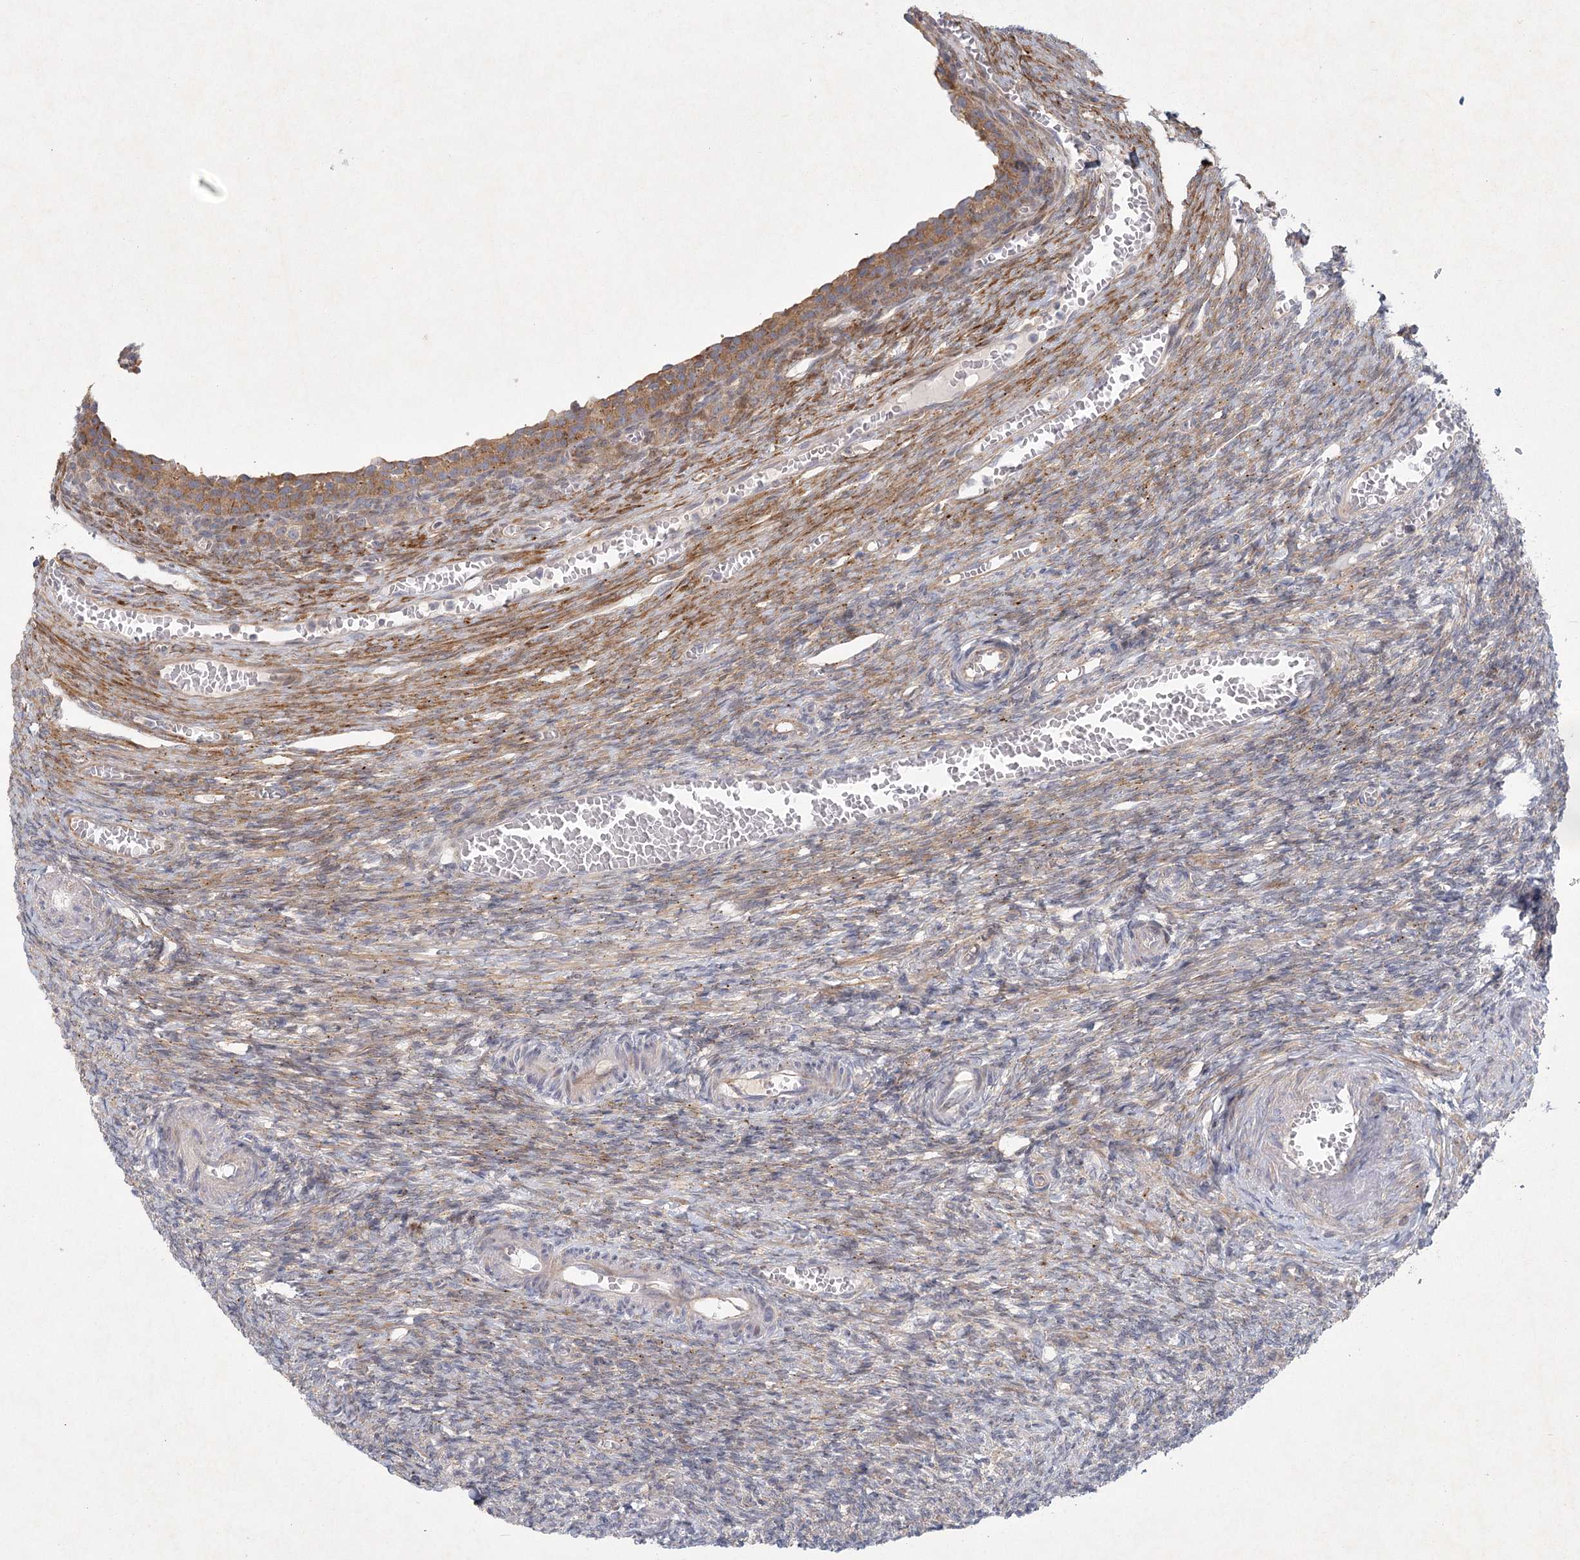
{"staining": {"intensity": "moderate", "quantity": ">75%", "location": "cytoplasmic/membranous"}, "tissue": "ovary", "cell_type": "Follicle cells", "image_type": "normal", "snomed": [{"axis": "morphology", "description": "Normal tissue, NOS"}, {"axis": "topography", "description": "Ovary"}], "caption": "High-magnification brightfield microscopy of unremarkable ovary stained with DAB (brown) and counterstained with hematoxylin (blue). follicle cells exhibit moderate cytoplasmic/membranous staining is present in approximately>75% of cells. (brown staining indicates protein expression, while blue staining denotes nuclei).", "gene": "FAM110C", "patient": {"sex": "female", "age": 27}}